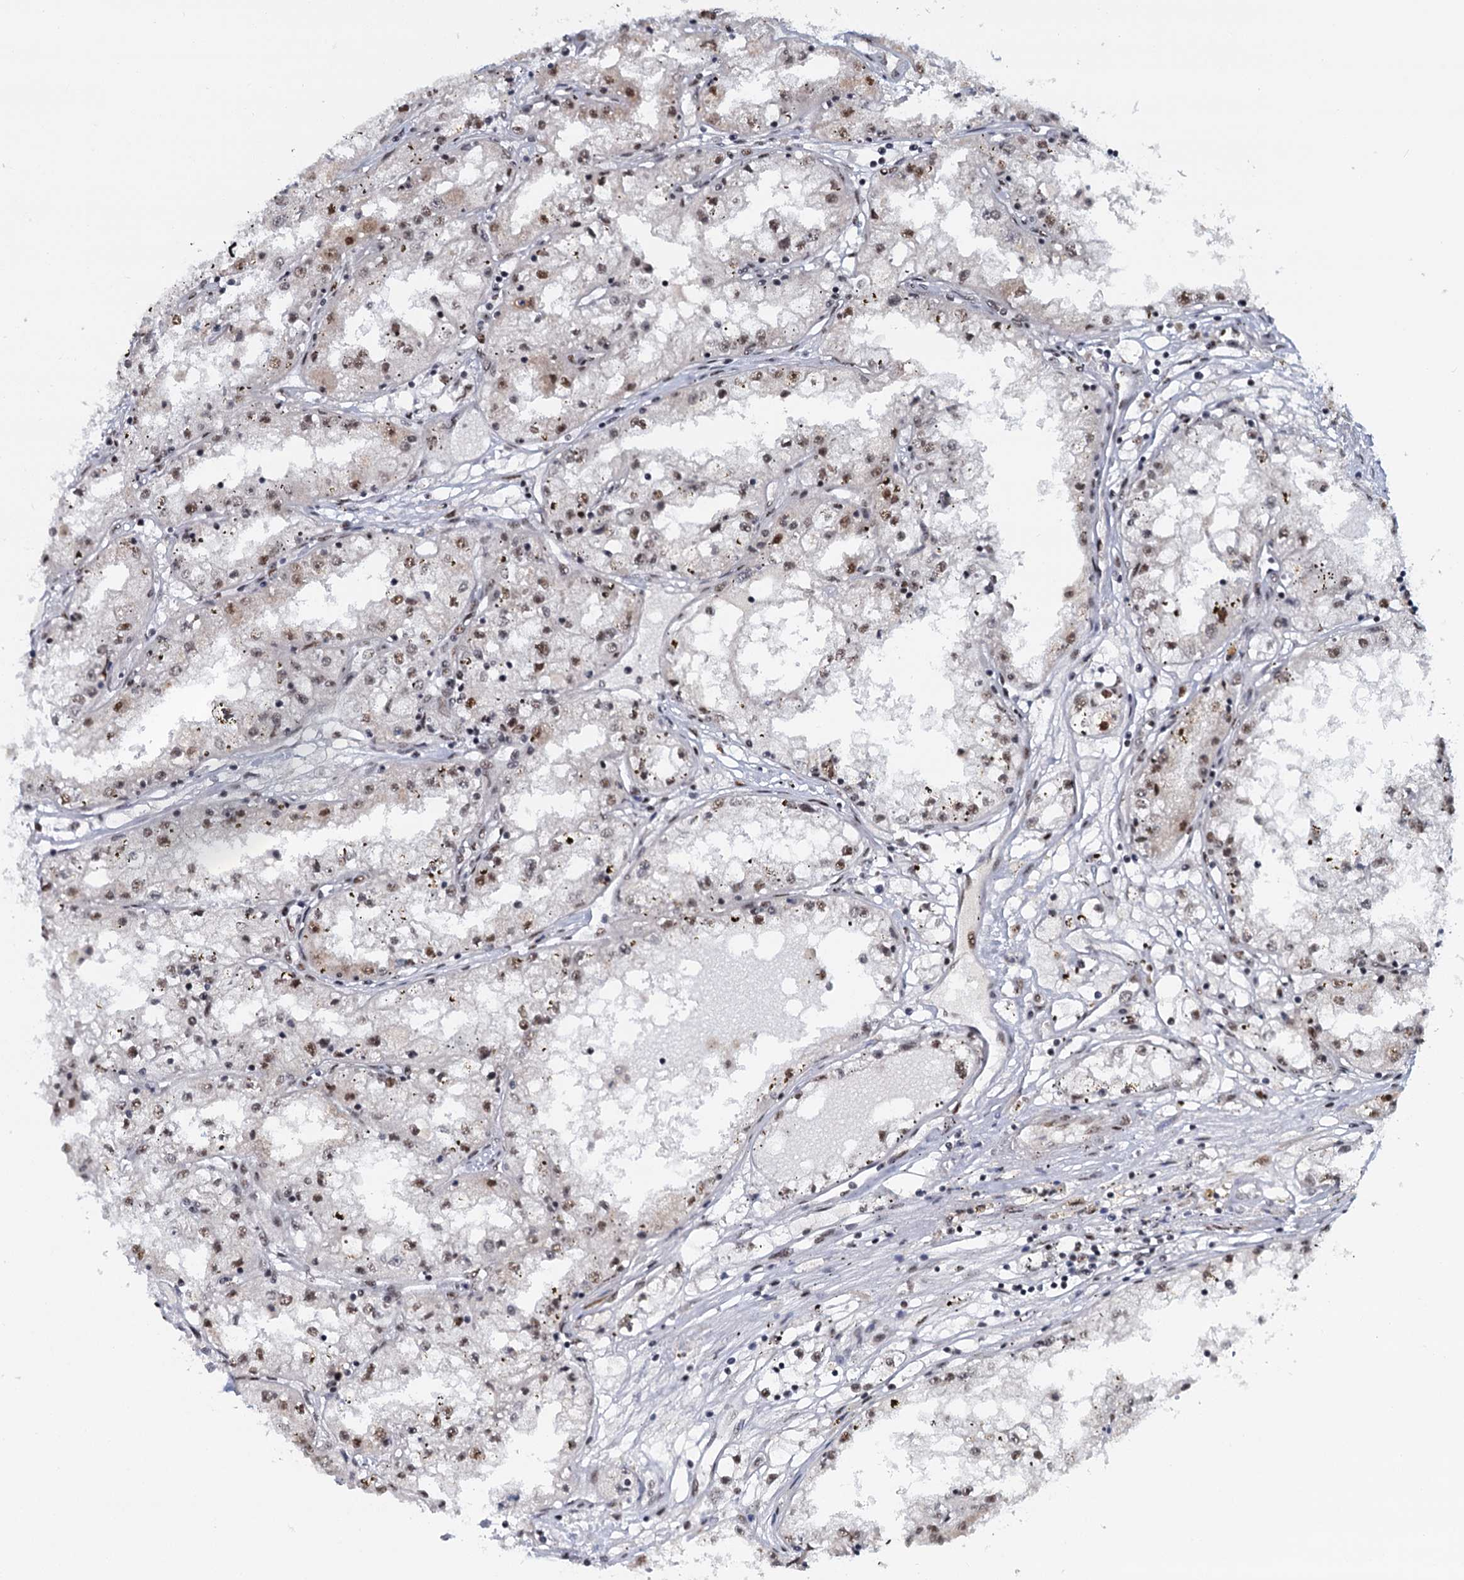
{"staining": {"intensity": "moderate", "quantity": ">75%", "location": "nuclear"}, "tissue": "renal cancer", "cell_type": "Tumor cells", "image_type": "cancer", "snomed": [{"axis": "morphology", "description": "Adenocarcinoma, NOS"}, {"axis": "topography", "description": "Kidney"}], "caption": "This micrograph reveals immunohistochemistry (IHC) staining of renal adenocarcinoma, with medium moderate nuclear positivity in approximately >75% of tumor cells.", "gene": "WBP4", "patient": {"sex": "male", "age": 56}}